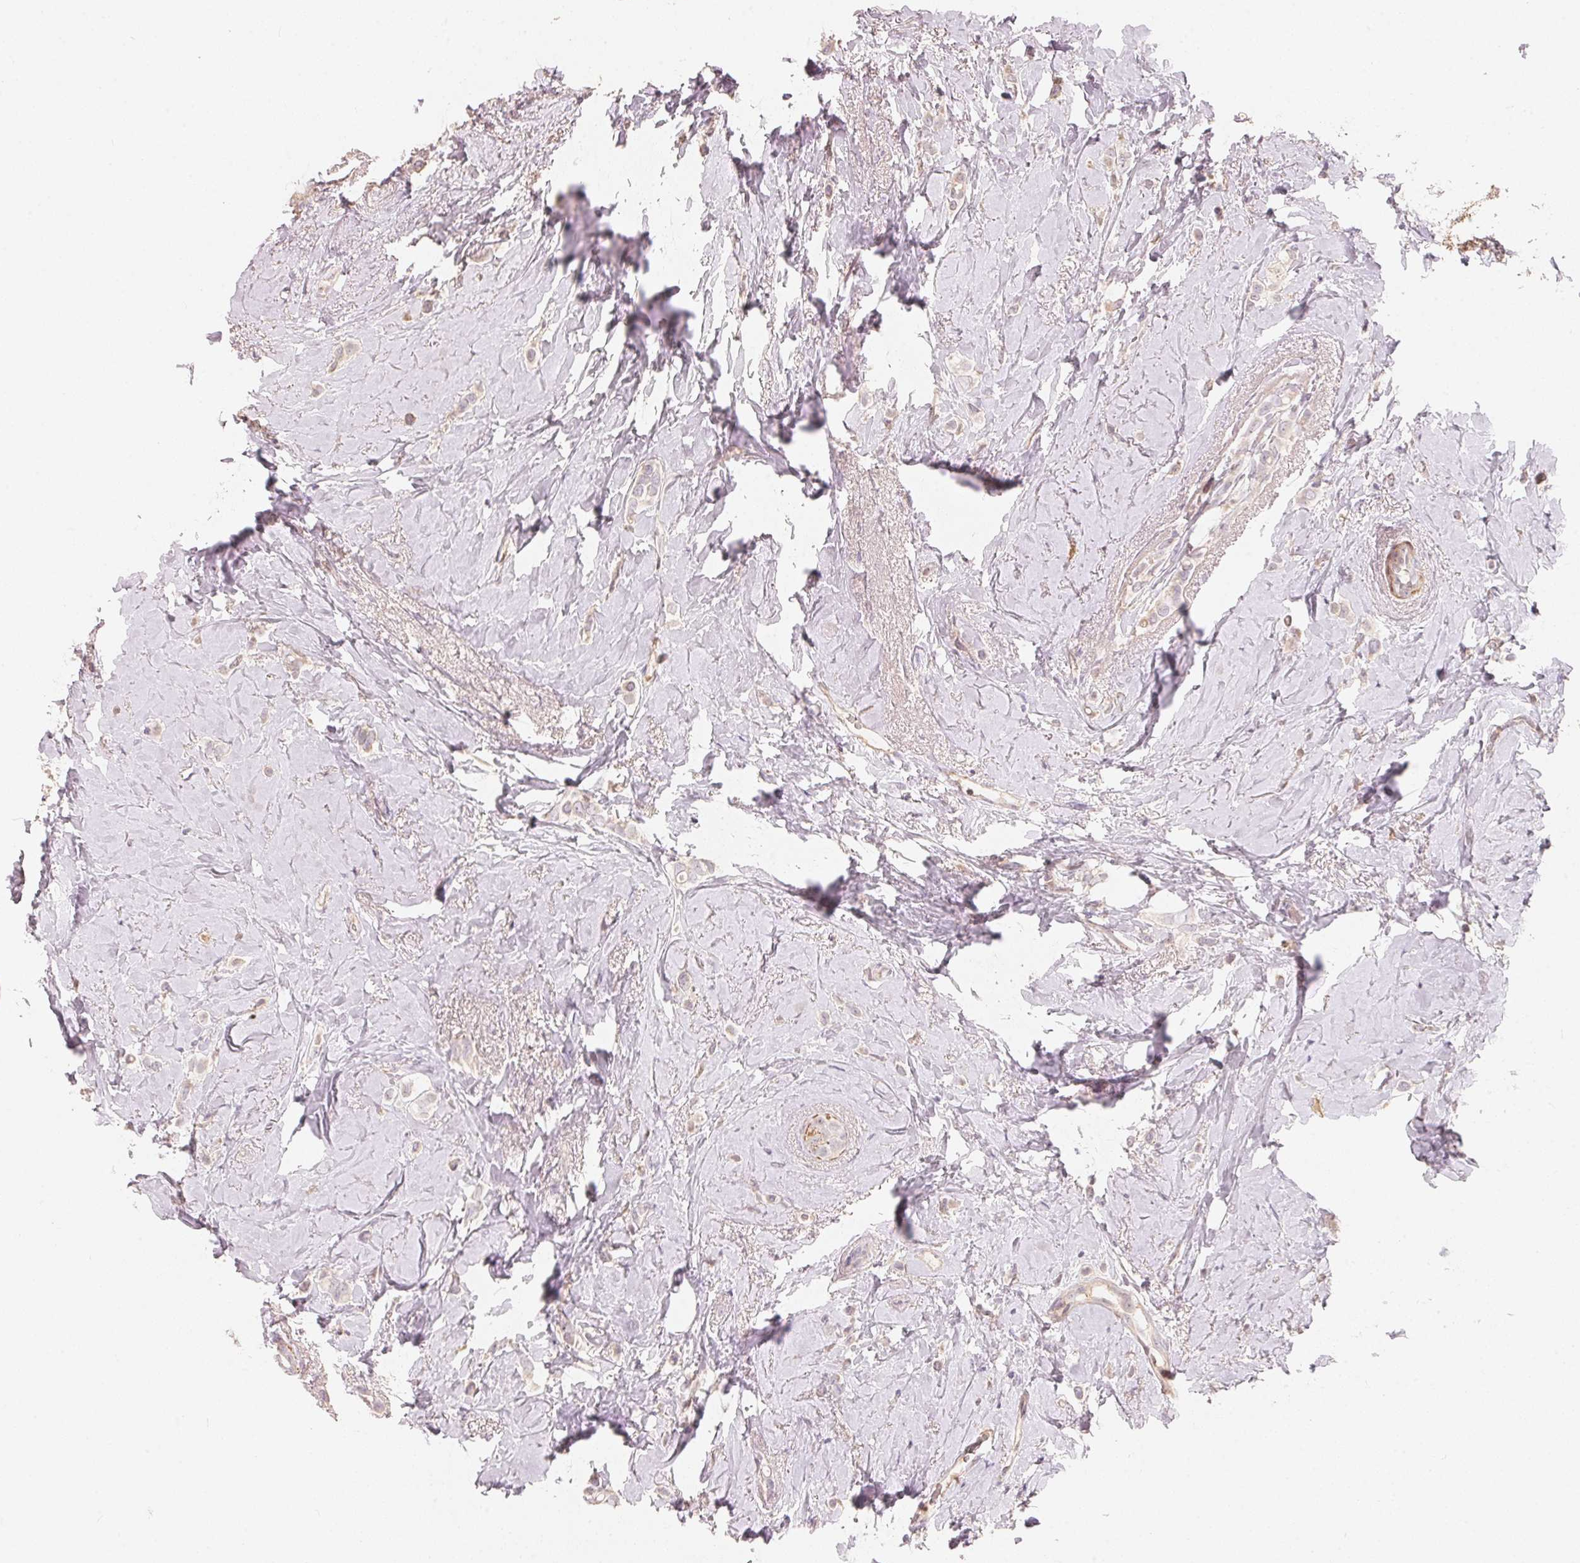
{"staining": {"intensity": "negative", "quantity": "none", "location": "none"}, "tissue": "breast cancer", "cell_type": "Tumor cells", "image_type": "cancer", "snomed": [{"axis": "morphology", "description": "Lobular carcinoma"}, {"axis": "topography", "description": "Breast"}], "caption": "Immunohistochemistry (IHC) histopathology image of neoplastic tissue: breast lobular carcinoma stained with DAB (3,3'-diaminobenzidine) exhibits no significant protein positivity in tumor cells. (Stains: DAB immunohistochemistry with hematoxylin counter stain, Microscopy: brightfield microscopy at high magnification).", "gene": "TP53AIP1", "patient": {"sex": "female", "age": 66}}